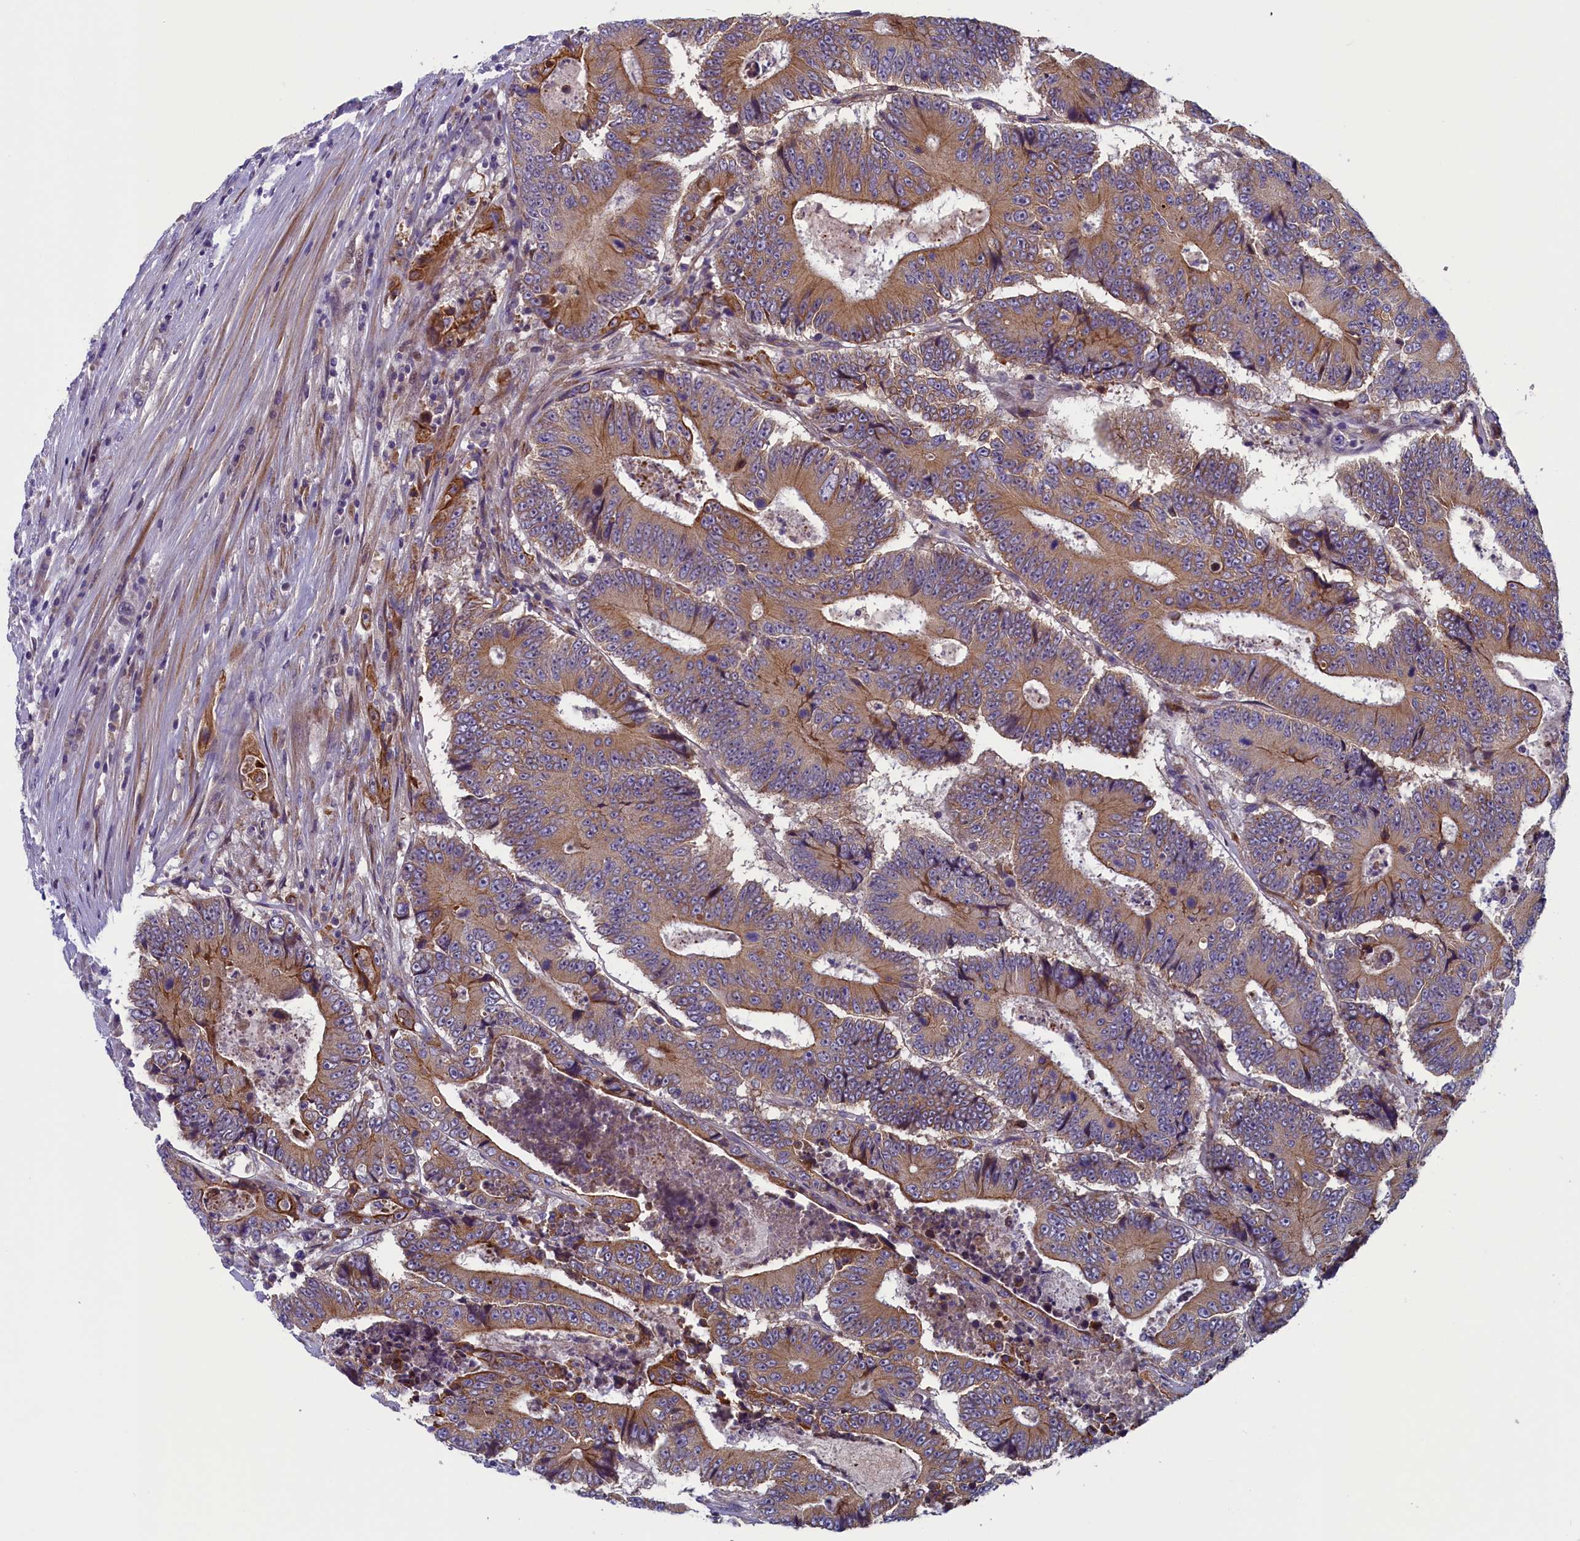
{"staining": {"intensity": "moderate", "quantity": ">75%", "location": "cytoplasmic/membranous"}, "tissue": "colorectal cancer", "cell_type": "Tumor cells", "image_type": "cancer", "snomed": [{"axis": "morphology", "description": "Adenocarcinoma, NOS"}, {"axis": "topography", "description": "Colon"}], "caption": "Immunohistochemistry (IHC) histopathology image of human adenocarcinoma (colorectal) stained for a protein (brown), which demonstrates medium levels of moderate cytoplasmic/membranous expression in approximately >75% of tumor cells.", "gene": "ANKRD39", "patient": {"sex": "male", "age": 83}}